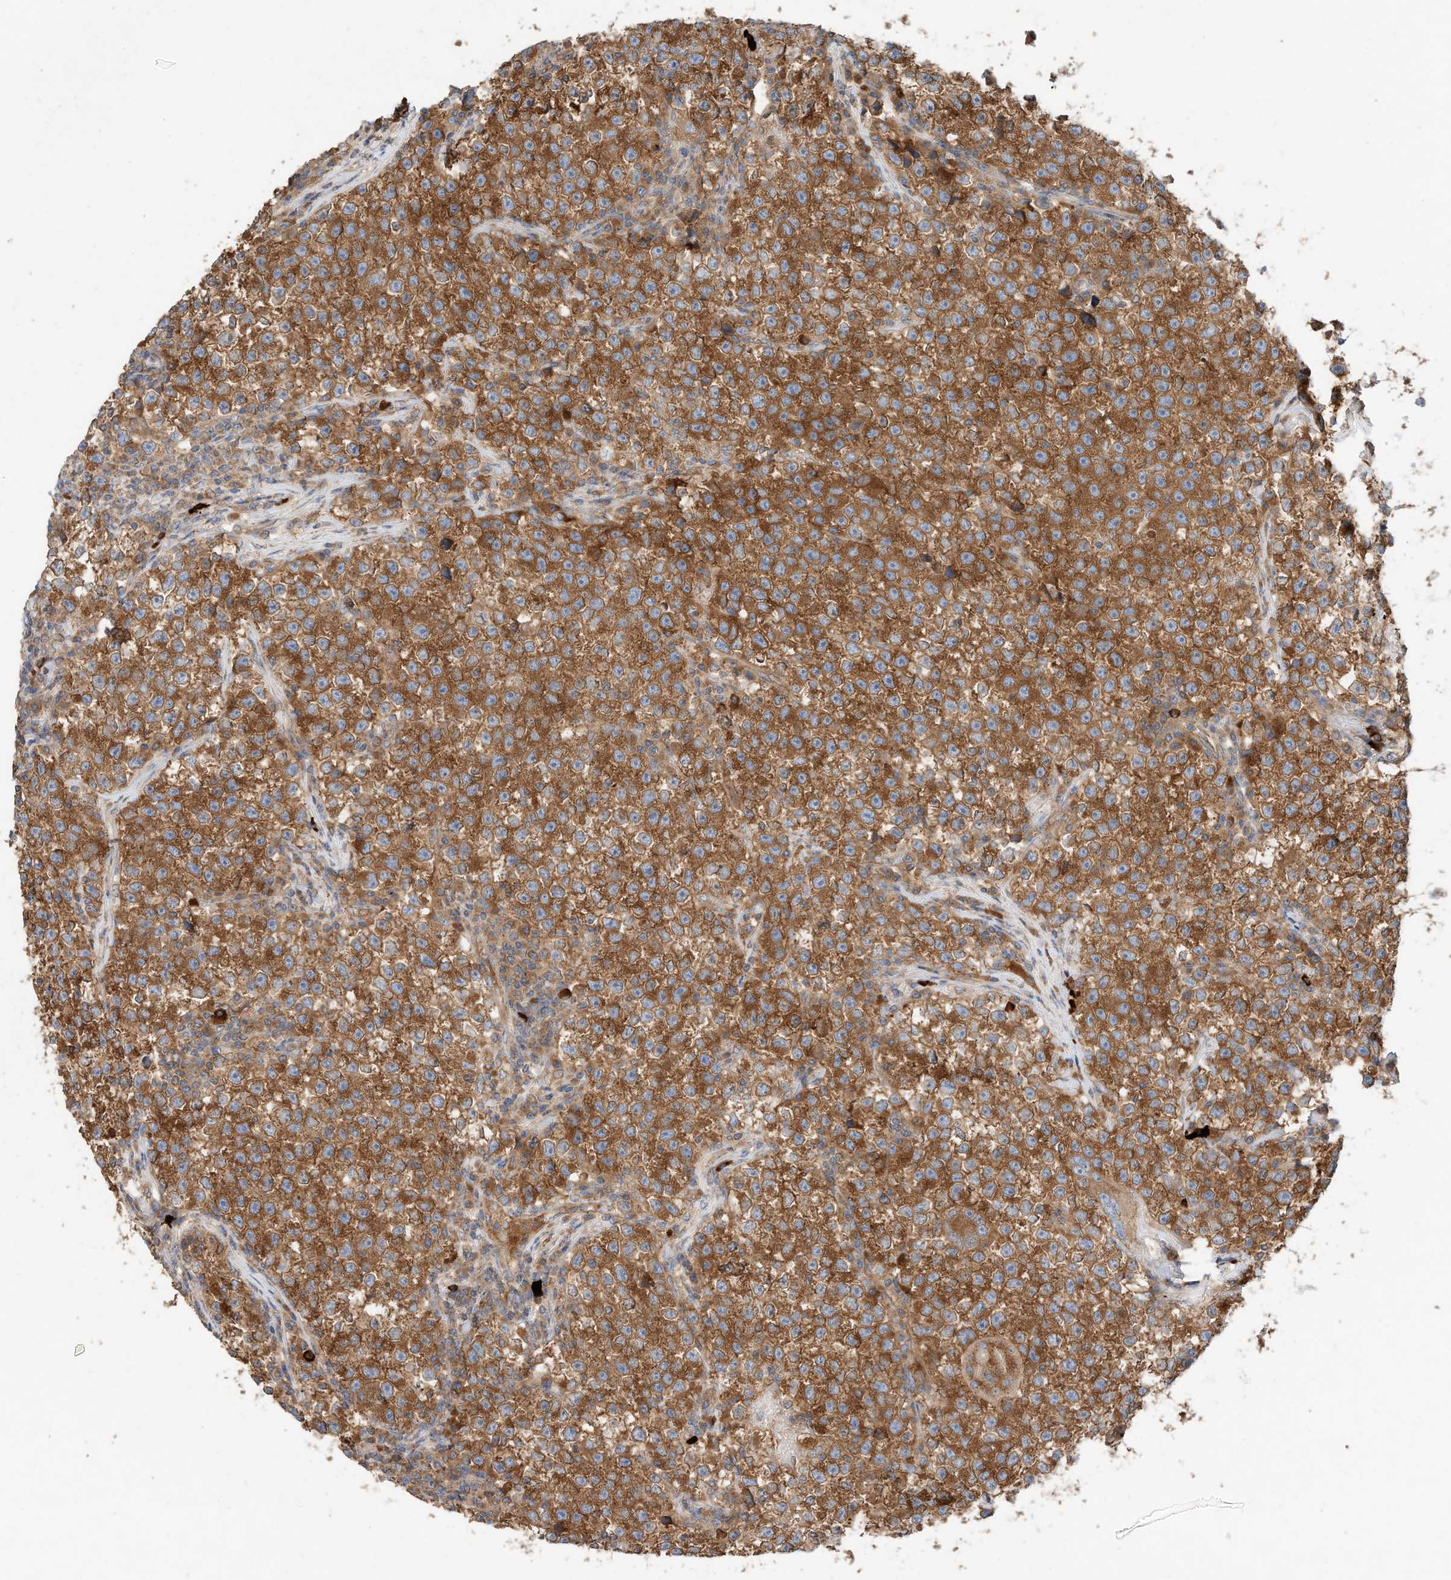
{"staining": {"intensity": "strong", "quantity": ">75%", "location": "cytoplasmic/membranous"}, "tissue": "testis cancer", "cell_type": "Tumor cells", "image_type": "cancer", "snomed": [{"axis": "morphology", "description": "Seminoma, NOS"}, {"axis": "topography", "description": "Testis"}], "caption": "A photomicrograph of human testis seminoma stained for a protein demonstrates strong cytoplasmic/membranous brown staining in tumor cells. The protein of interest is stained brown, and the nuclei are stained in blue (DAB (3,3'-diaminobenzidine) IHC with brightfield microscopy, high magnification).", "gene": "CPAMD8", "patient": {"sex": "male", "age": 22}}